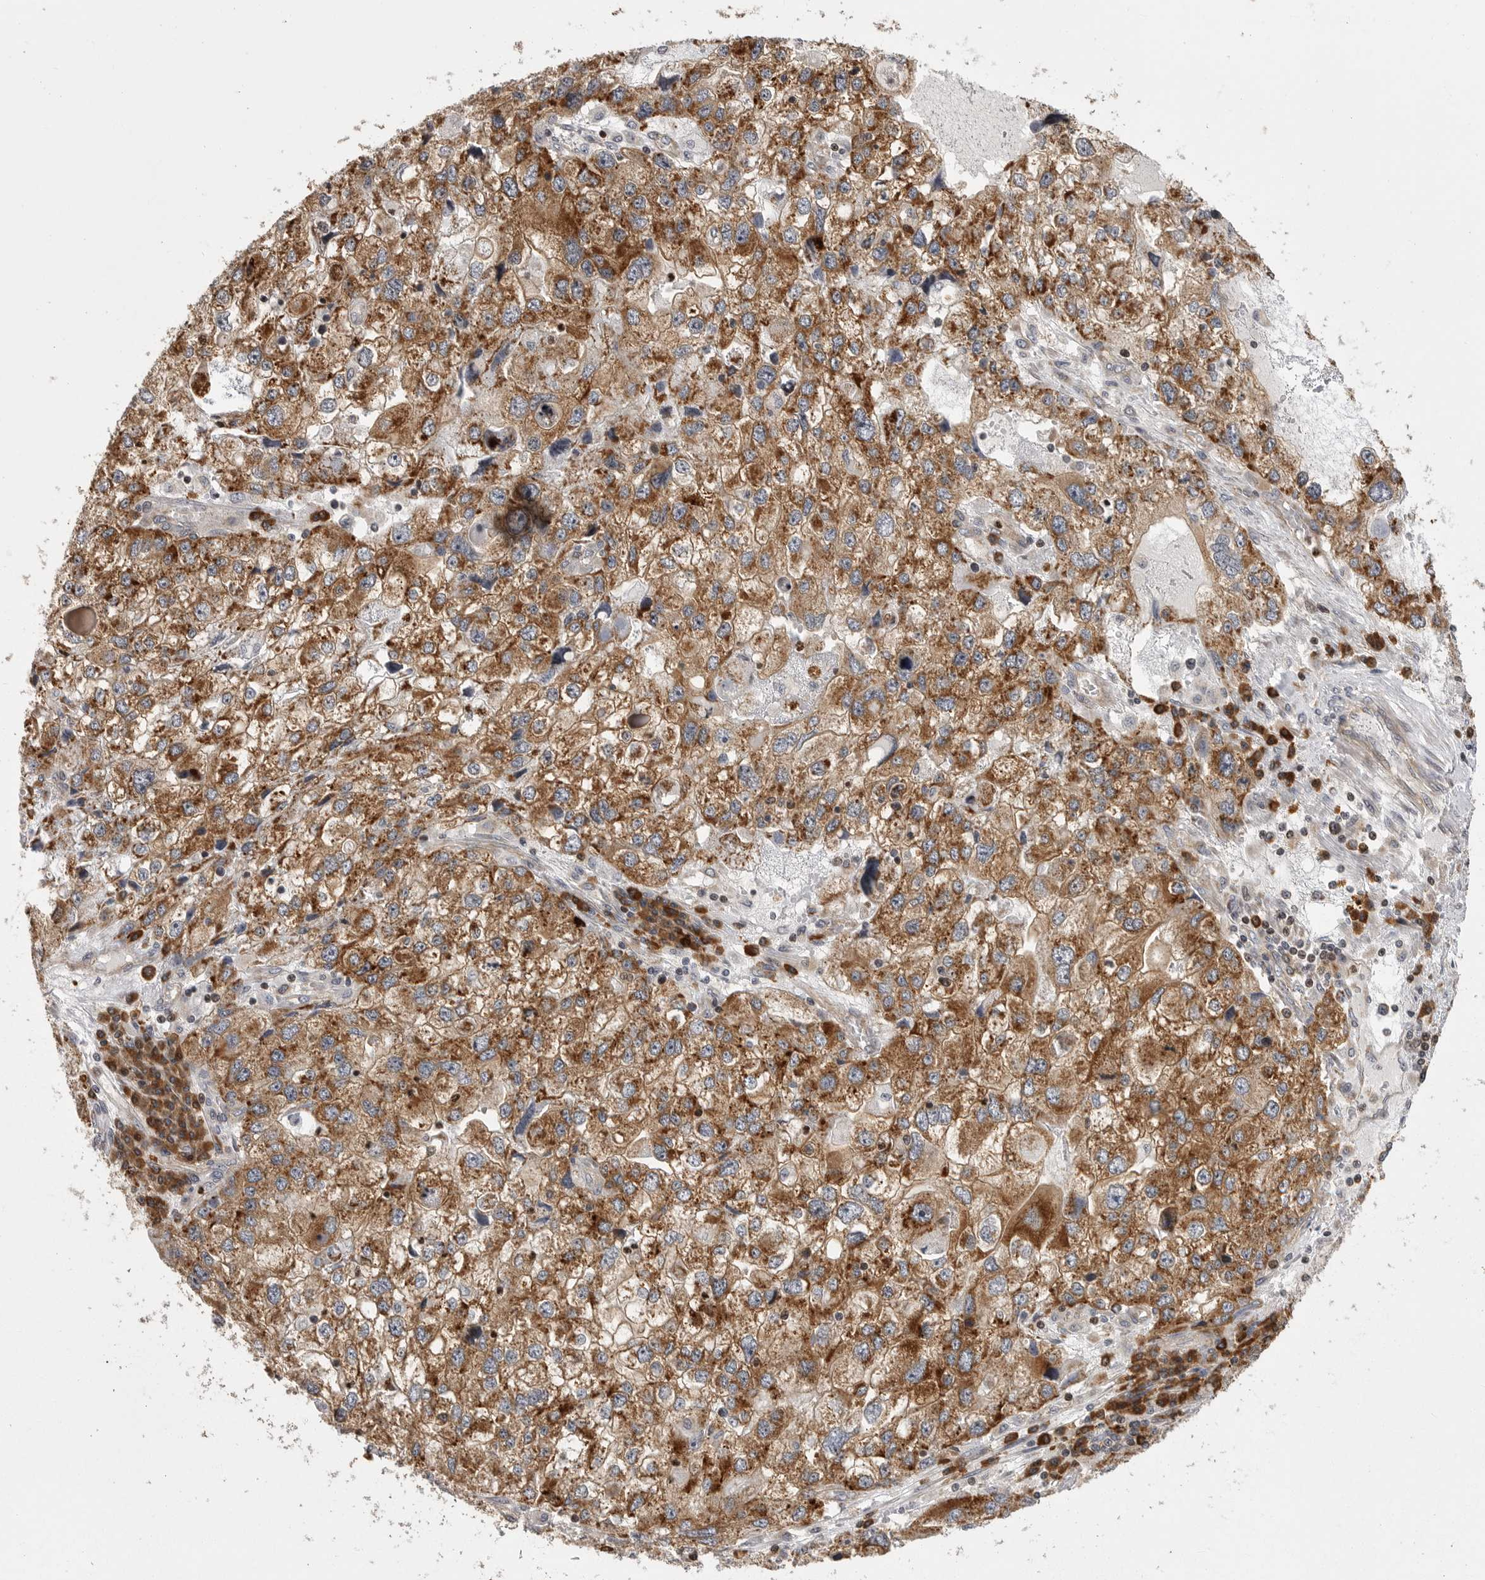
{"staining": {"intensity": "strong", "quantity": ">75%", "location": "cytoplasmic/membranous"}, "tissue": "endometrial cancer", "cell_type": "Tumor cells", "image_type": "cancer", "snomed": [{"axis": "morphology", "description": "Adenocarcinoma, NOS"}, {"axis": "topography", "description": "Endometrium"}], "caption": "Immunohistochemical staining of human adenocarcinoma (endometrial) reveals strong cytoplasmic/membranous protein positivity in about >75% of tumor cells.", "gene": "OXR1", "patient": {"sex": "female", "age": 49}}